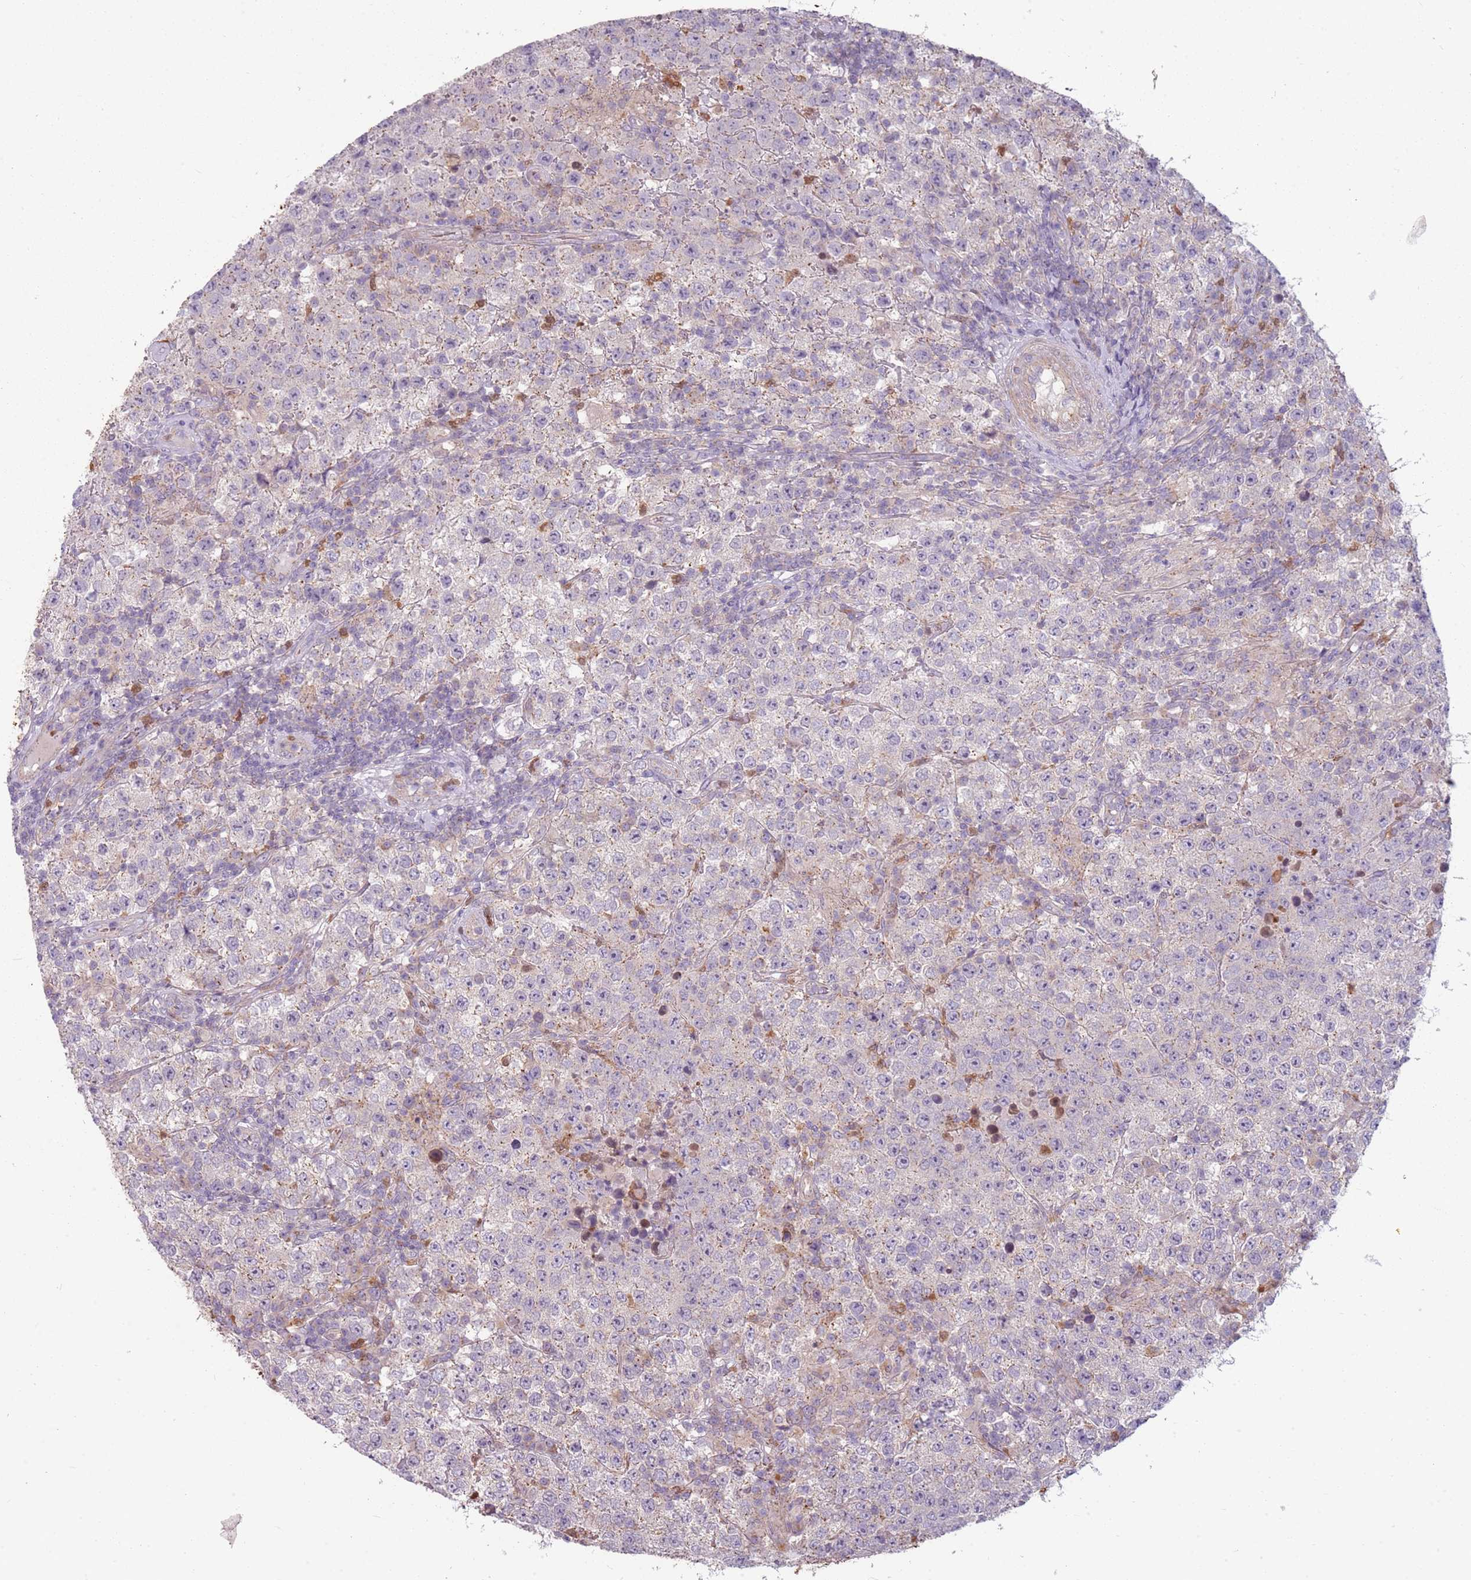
{"staining": {"intensity": "negative", "quantity": "none", "location": "none"}, "tissue": "testis cancer", "cell_type": "Tumor cells", "image_type": "cancer", "snomed": [{"axis": "morphology", "description": "Seminoma, NOS"}, {"axis": "morphology", "description": "Carcinoma, Embryonal, NOS"}, {"axis": "topography", "description": "Testis"}], "caption": "Immunohistochemistry of testis seminoma shows no positivity in tumor cells. (Immunohistochemistry, brightfield microscopy, high magnification).", "gene": "SPAG4", "patient": {"sex": "male", "age": 41}}